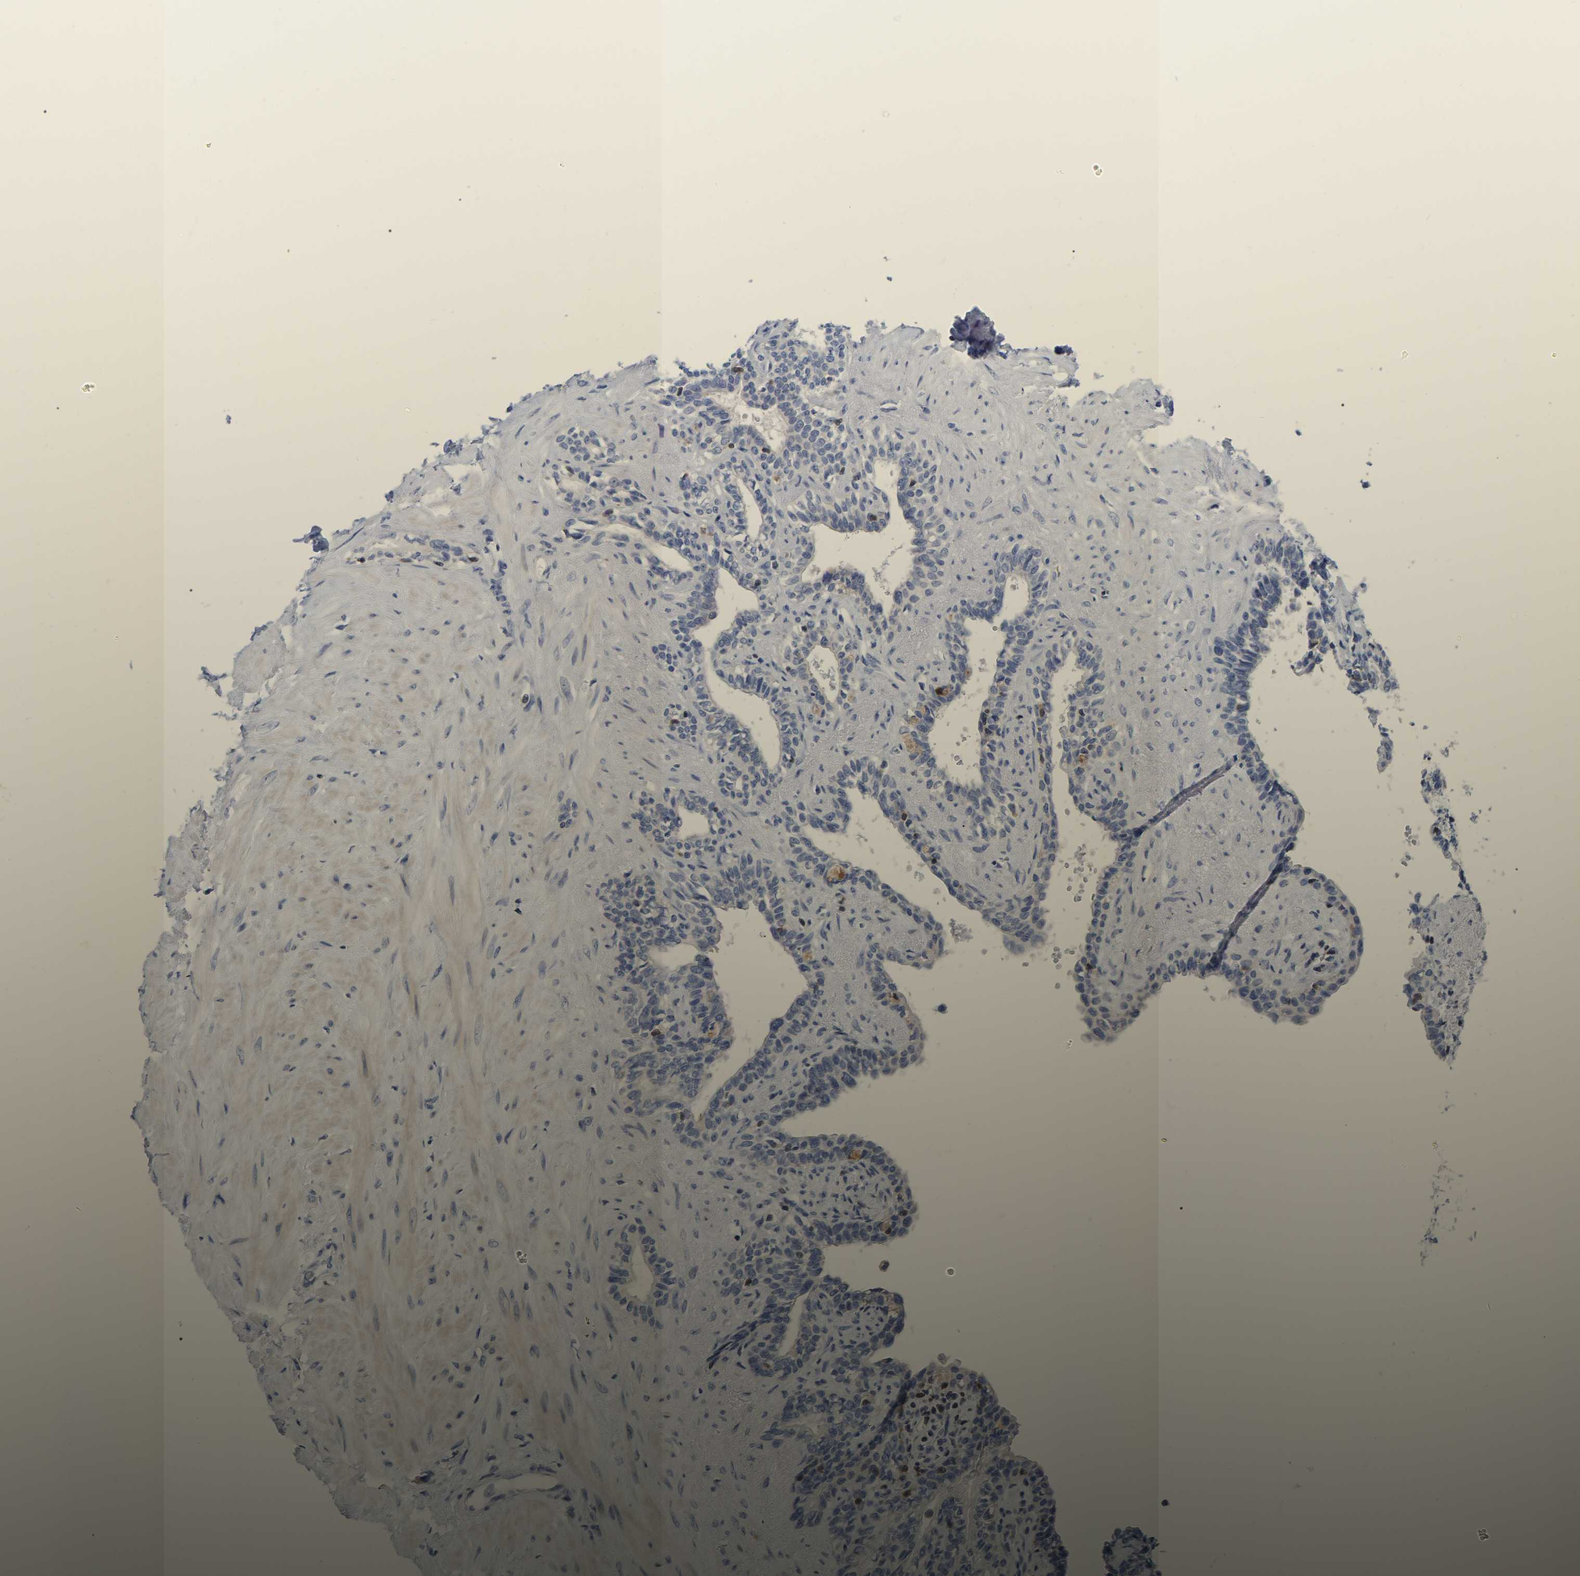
{"staining": {"intensity": "negative", "quantity": "none", "location": "none"}, "tissue": "seminal vesicle", "cell_type": "Glandular cells", "image_type": "normal", "snomed": [{"axis": "morphology", "description": "Normal tissue, NOS"}, {"axis": "morphology", "description": "Adenocarcinoma, High grade"}, {"axis": "topography", "description": "Prostate"}, {"axis": "topography", "description": "Seminal veicle"}], "caption": "Micrograph shows no protein staining in glandular cells of benign seminal vesicle.", "gene": "PTPN7", "patient": {"sex": "male", "age": 55}}